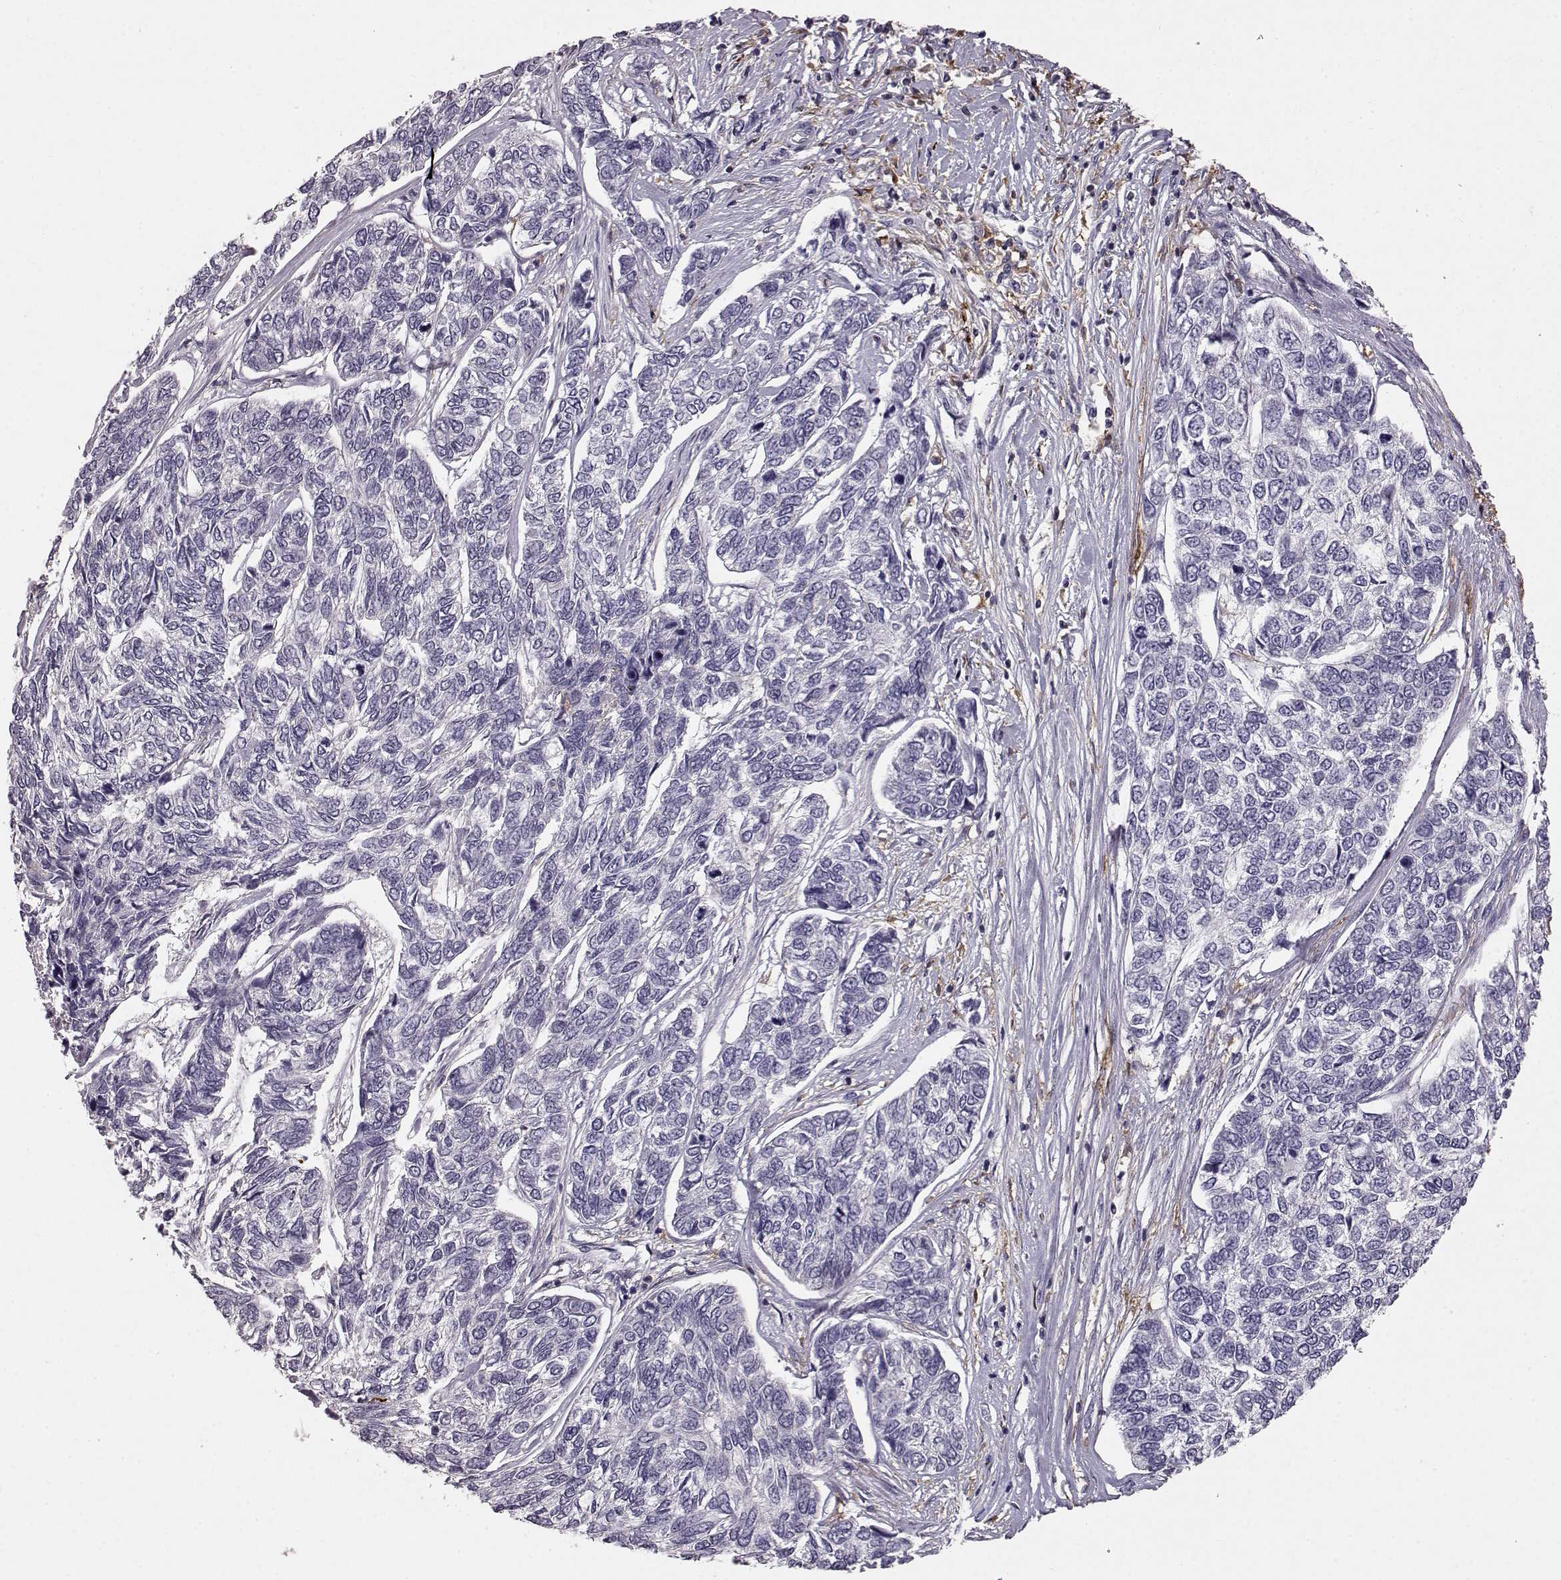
{"staining": {"intensity": "negative", "quantity": "none", "location": "none"}, "tissue": "skin cancer", "cell_type": "Tumor cells", "image_type": "cancer", "snomed": [{"axis": "morphology", "description": "Basal cell carcinoma"}, {"axis": "topography", "description": "Skin"}], "caption": "IHC of human skin cancer (basal cell carcinoma) exhibits no staining in tumor cells.", "gene": "CCNF", "patient": {"sex": "female", "age": 65}}